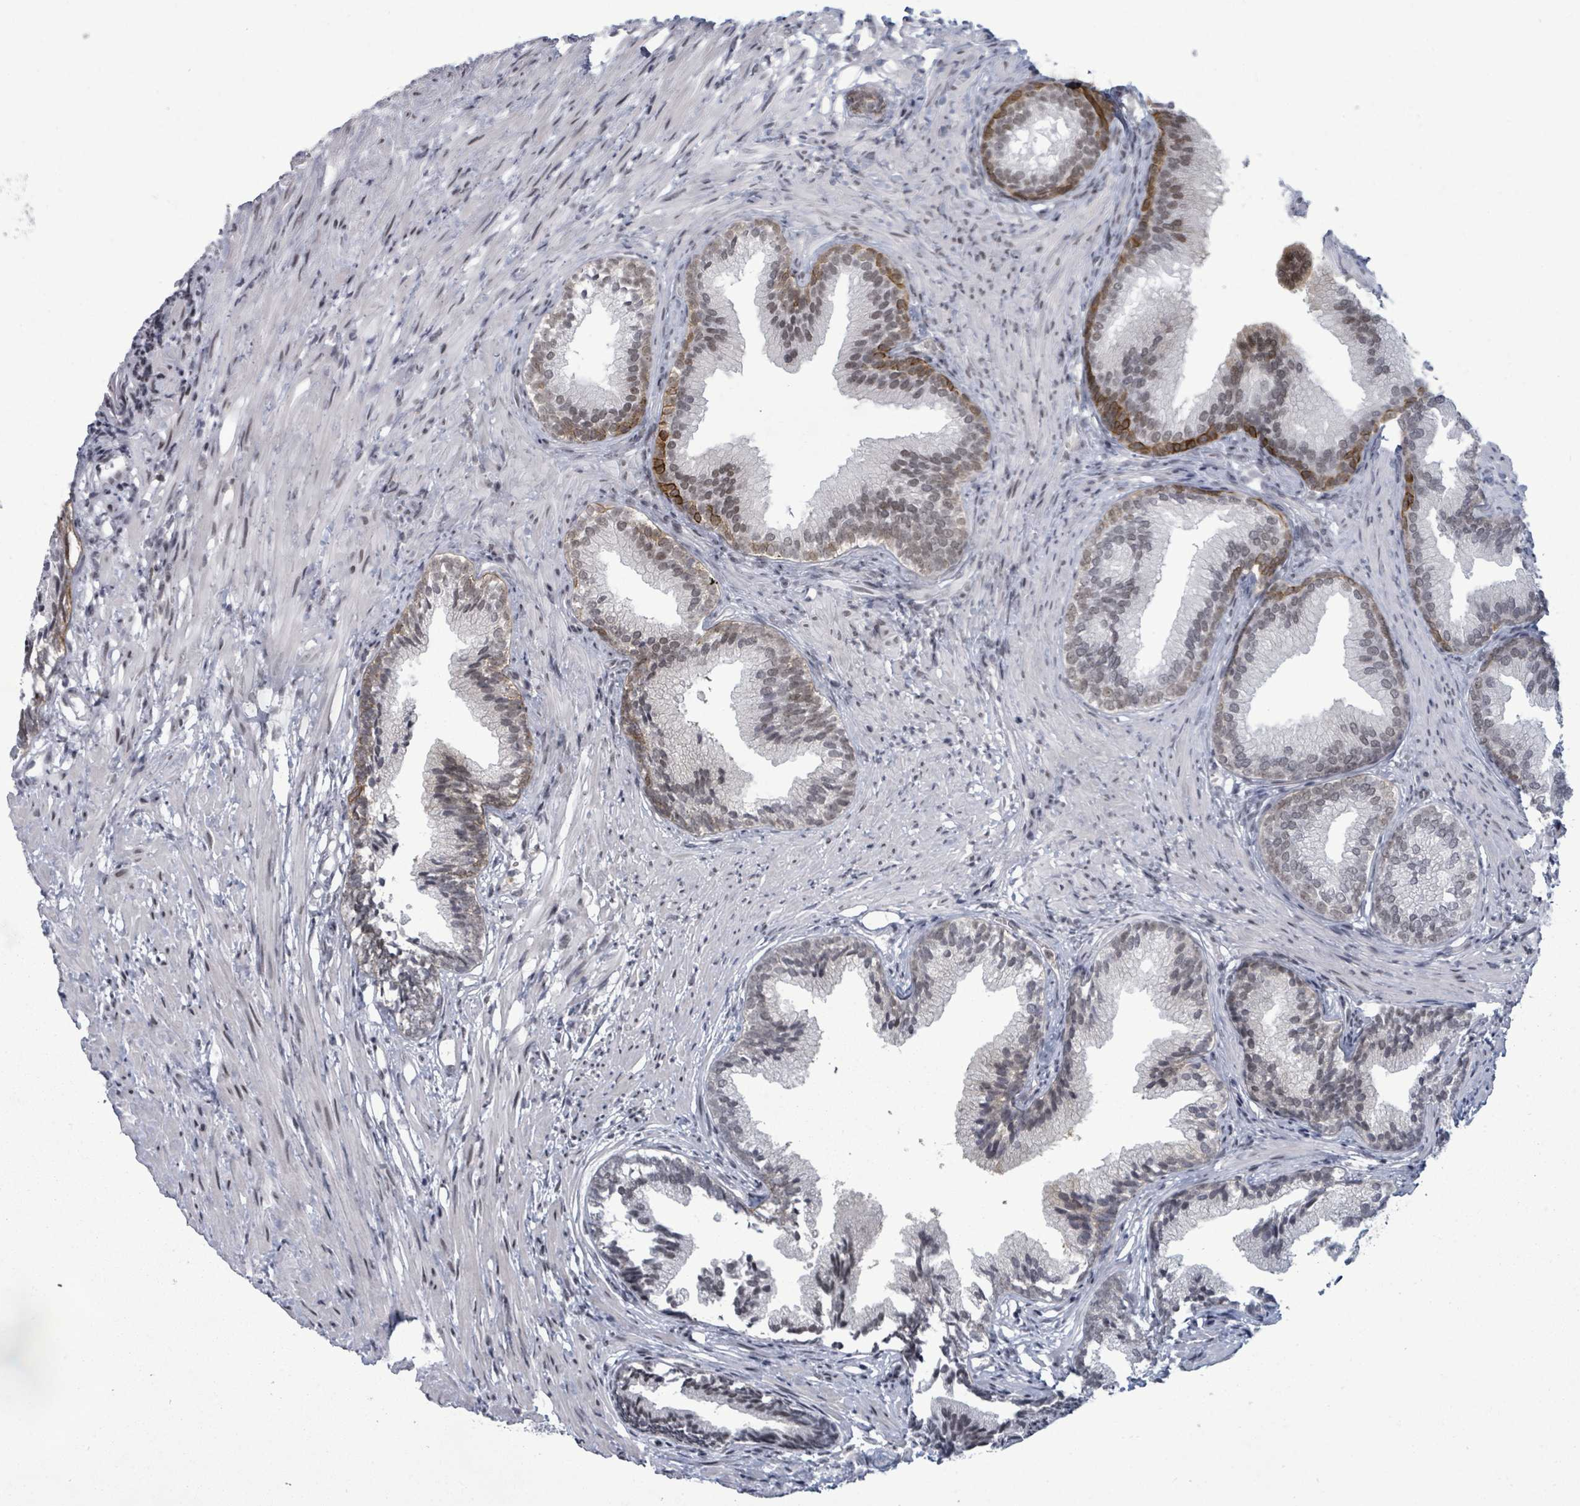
{"staining": {"intensity": "strong", "quantity": "<25%", "location": "cytoplasmic/membranous,nuclear"}, "tissue": "prostate", "cell_type": "Glandular cells", "image_type": "normal", "snomed": [{"axis": "morphology", "description": "Normal tissue, NOS"}, {"axis": "topography", "description": "Prostate"}], "caption": "High-magnification brightfield microscopy of benign prostate stained with DAB (3,3'-diaminobenzidine) (brown) and counterstained with hematoxylin (blue). glandular cells exhibit strong cytoplasmic/membranous,nuclear expression is appreciated in about<25% of cells. (Stains: DAB in brown, nuclei in blue, Microscopy: brightfield microscopy at high magnification).", "gene": "BIVM", "patient": {"sex": "male", "age": 76}}